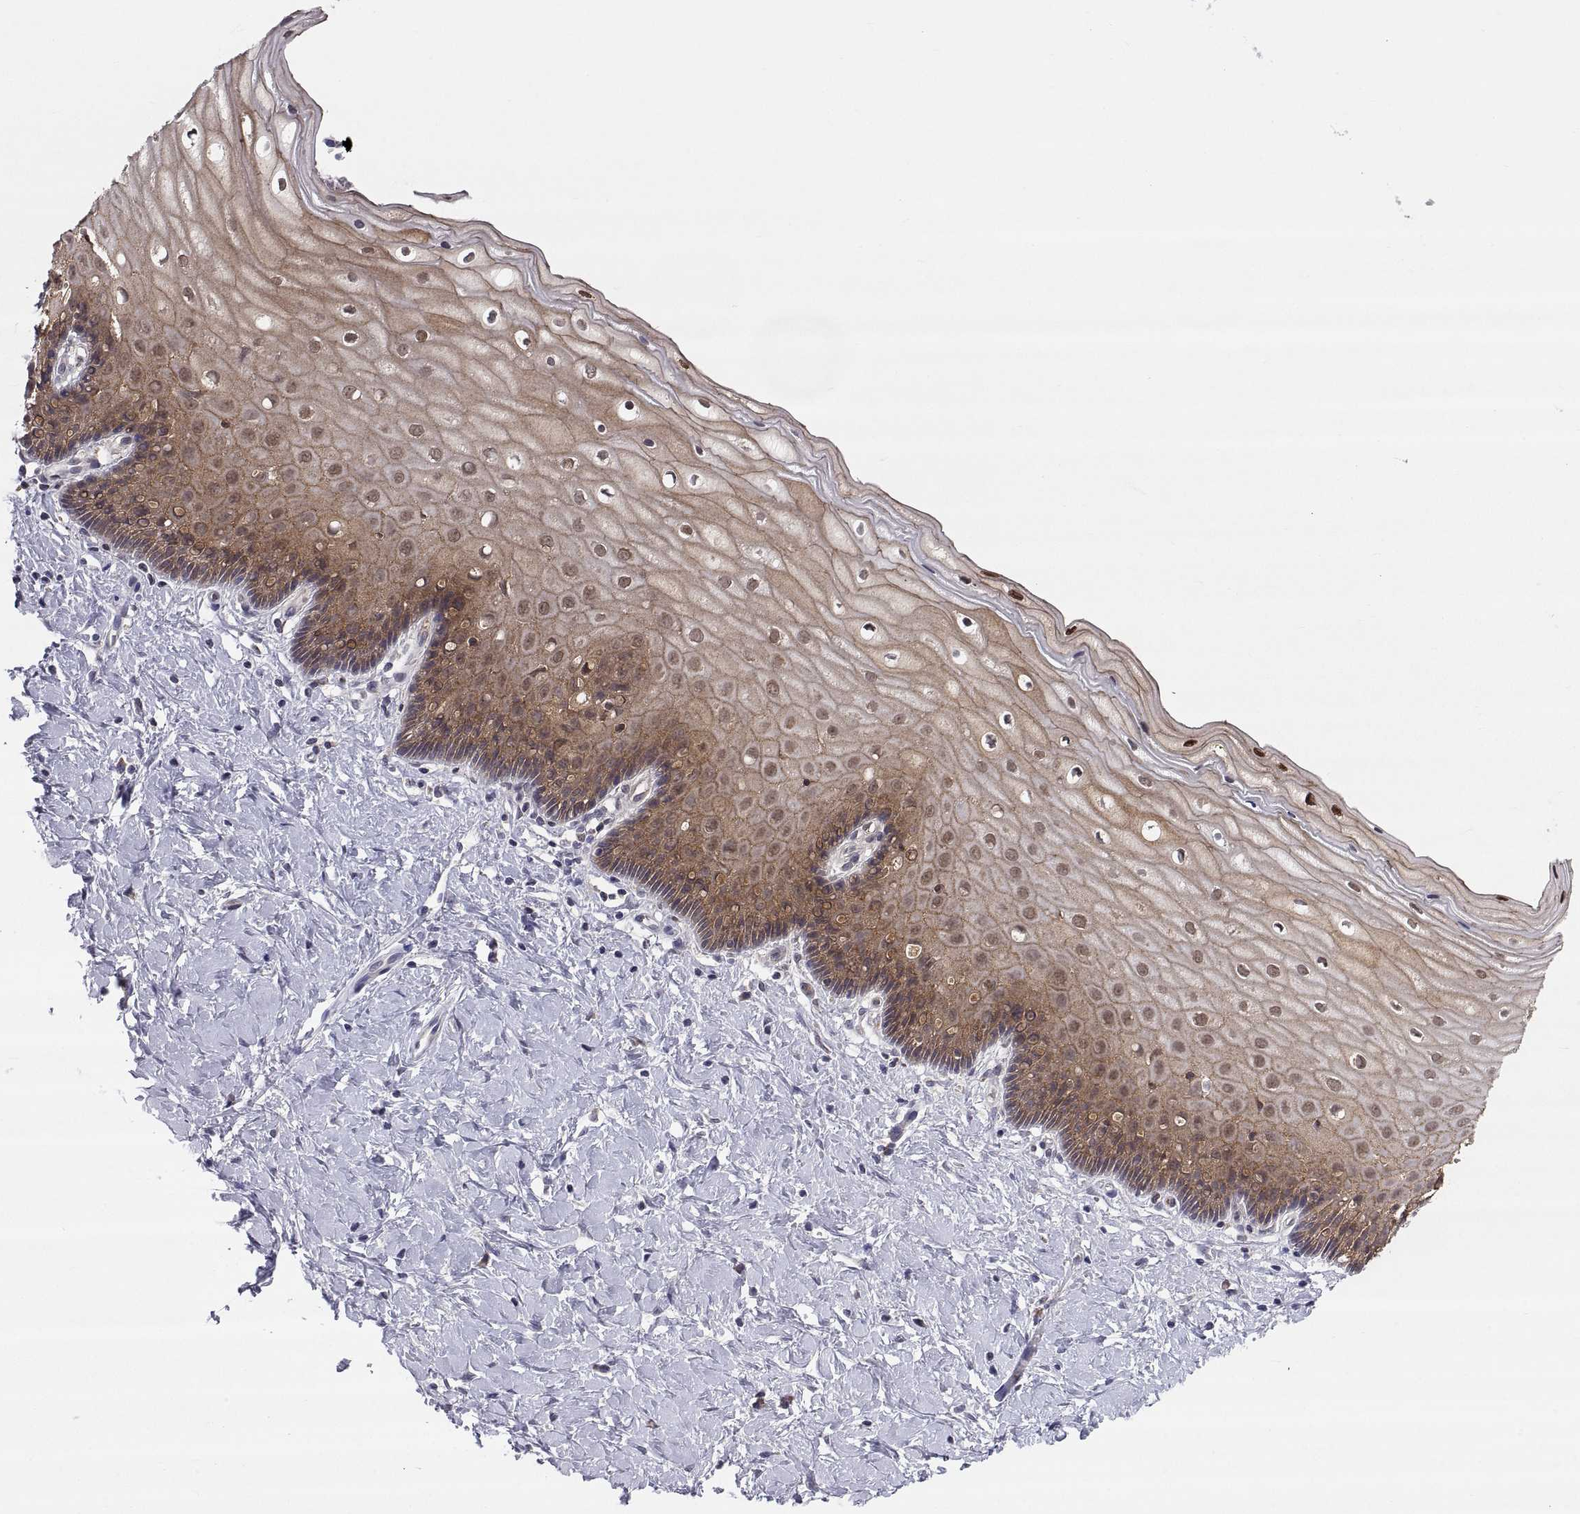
{"staining": {"intensity": "strong", "quantity": ">75%", "location": "cytoplasmic/membranous,nuclear"}, "tissue": "cervix", "cell_type": "Squamous epithelial cells", "image_type": "normal", "snomed": [{"axis": "morphology", "description": "Normal tissue, NOS"}, {"axis": "topography", "description": "Cervix"}], "caption": "Protein staining of benign cervix shows strong cytoplasmic/membranous,nuclear positivity in approximately >75% of squamous epithelial cells.", "gene": "PKP1", "patient": {"sex": "female", "age": 37}}